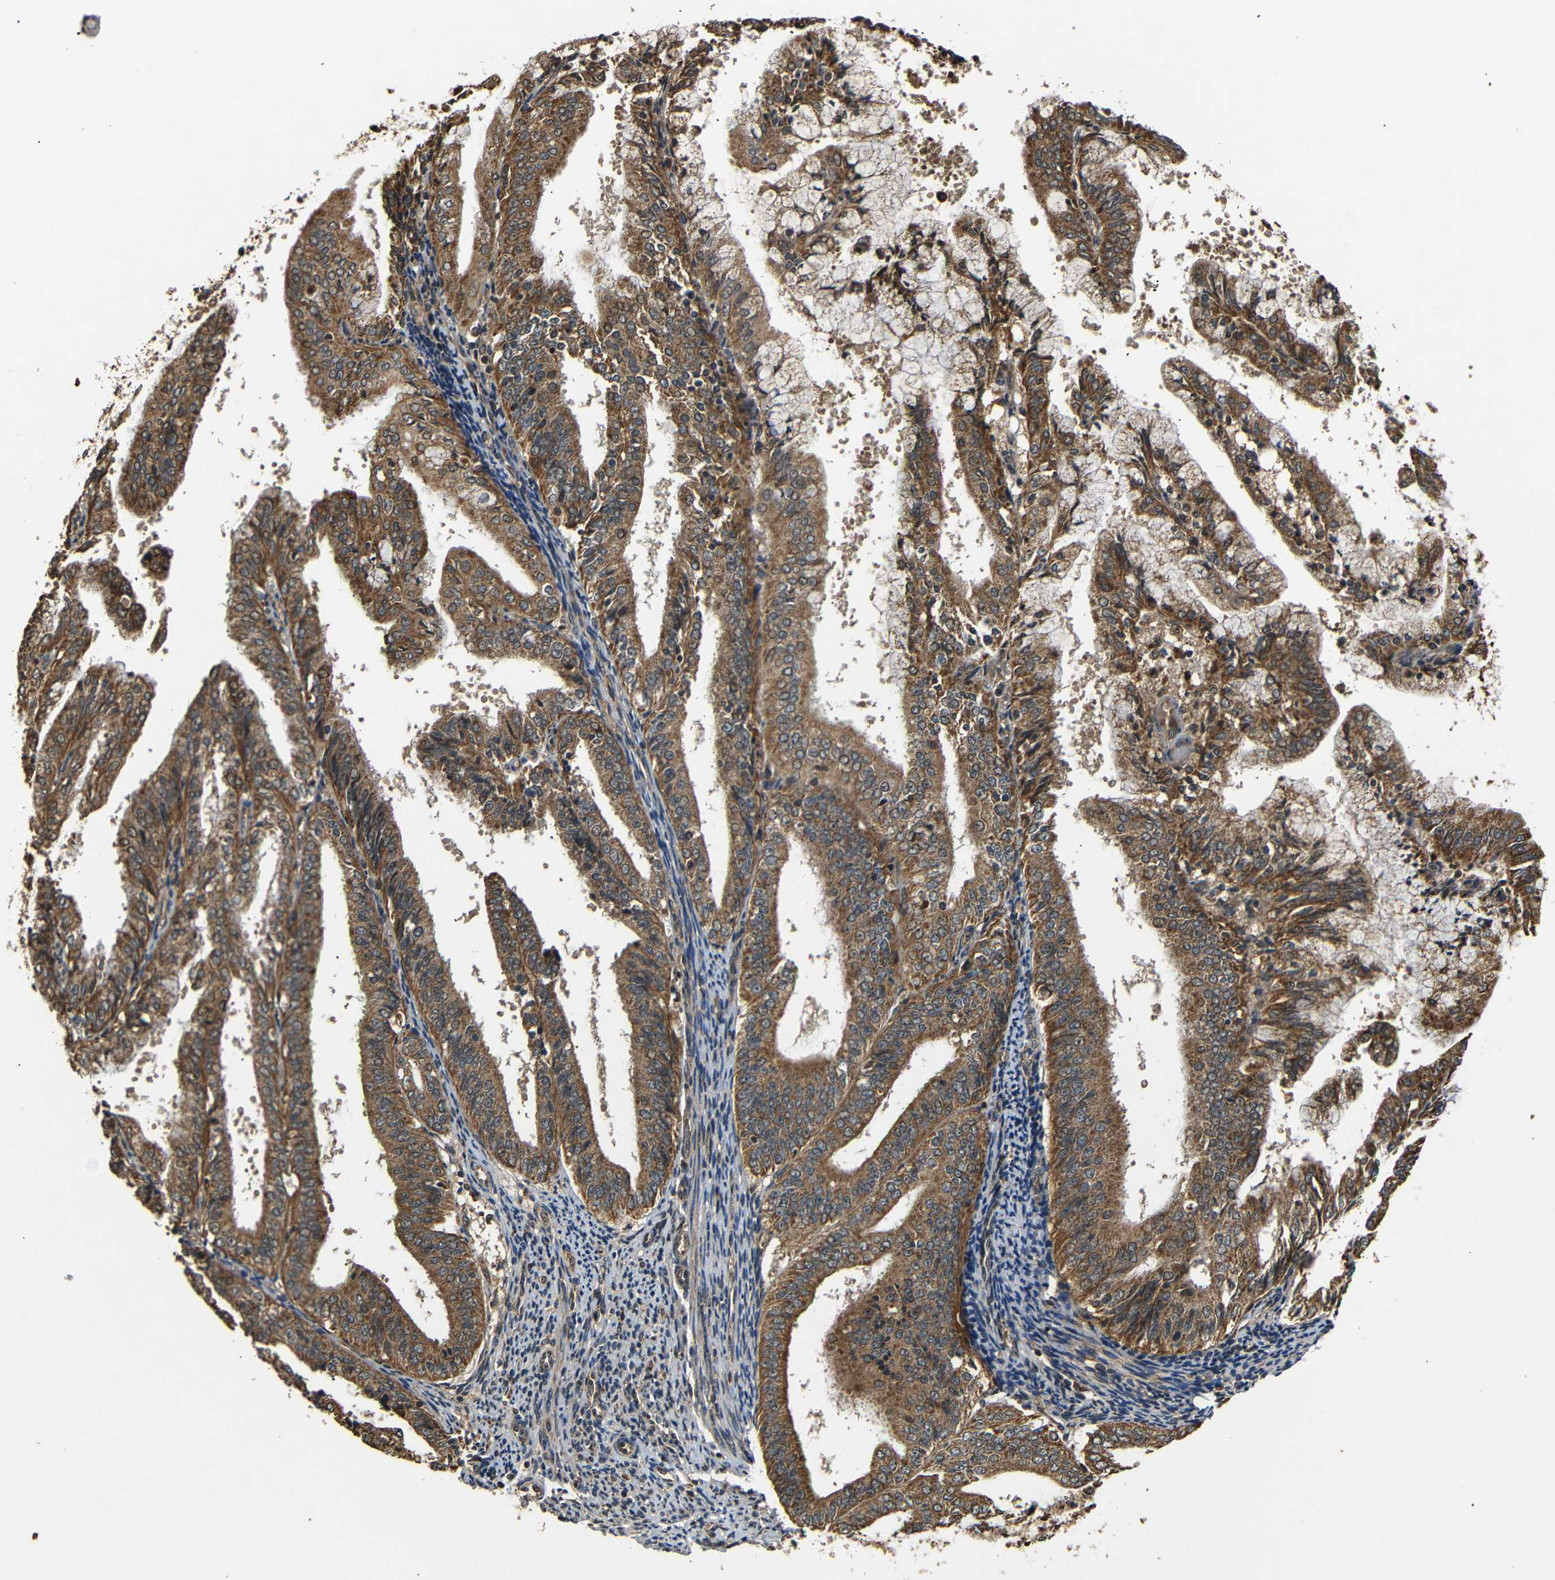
{"staining": {"intensity": "moderate", "quantity": ">75%", "location": "cytoplasmic/membranous"}, "tissue": "endometrial cancer", "cell_type": "Tumor cells", "image_type": "cancer", "snomed": [{"axis": "morphology", "description": "Adenocarcinoma, NOS"}, {"axis": "topography", "description": "Endometrium"}], "caption": "Tumor cells display medium levels of moderate cytoplasmic/membranous positivity in about >75% of cells in human endometrial adenocarcinoma. The staining was performed using DAB, with brown indicating positive protein expression. Nuclei are stained blue with hematoxylin.", "gene": "TANK", "patient": {"sex": "female", "age": 63}}